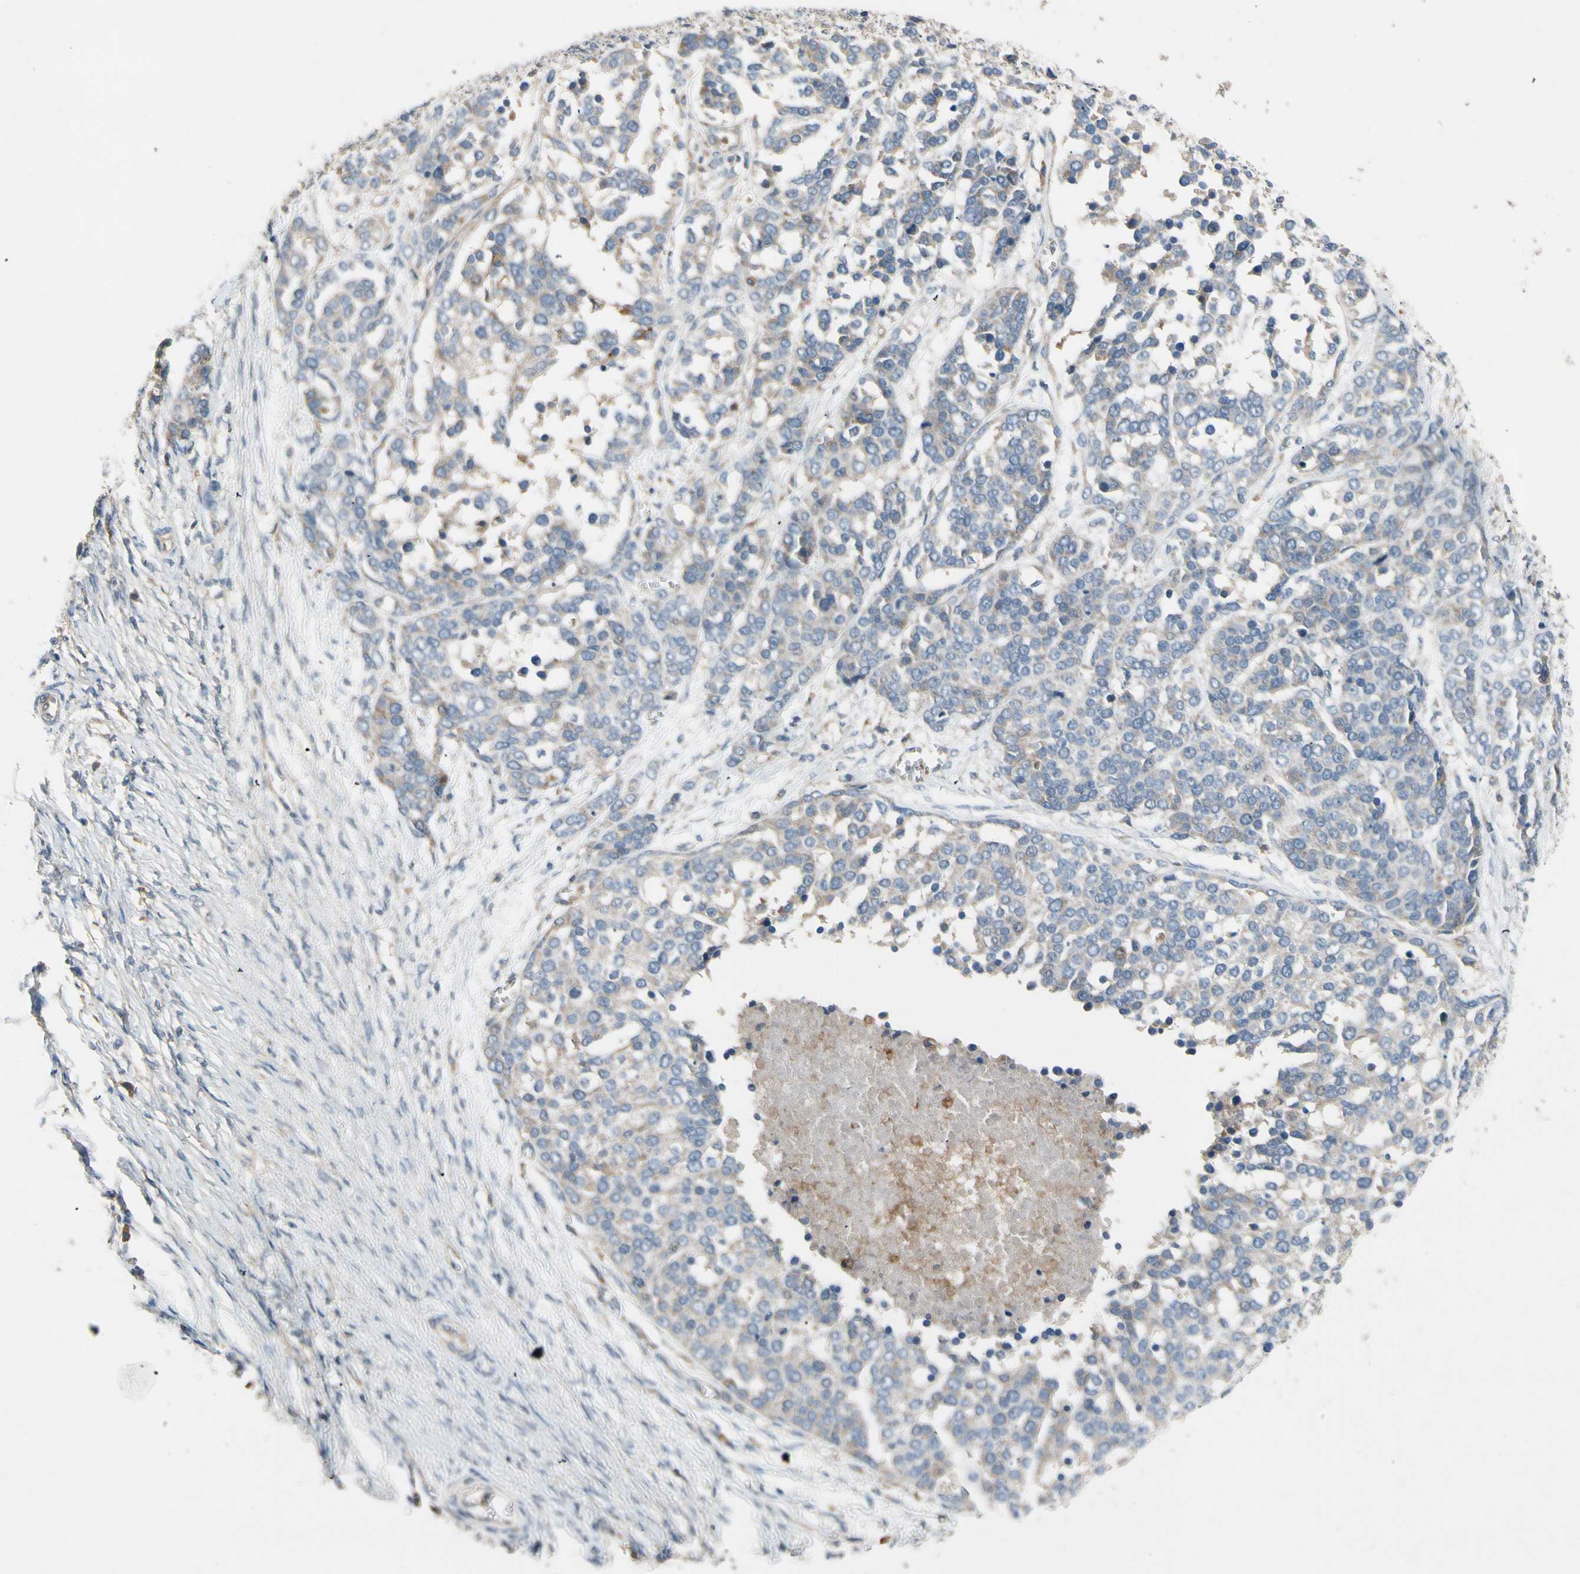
{"staining": {"intensity": "negative", "quantity": "none", "location": "none"}, "tissue": "ovarian cancer", "cell_type": "Tumor cells", "image_type": "cancer", "snomed": [{"axis": "morphology", "description": "Cystadenocarcinoma, serous, NOS"}, {"axis": "topography", "description": "Ovary"}], "caption": "Human ovarian cancer stained for a protein using immunohistochemistry (IHC) exhibits no expression in tumor cells.", "gene": "SIGLEC5", "patient": {"sex": "female", "age": 44}}